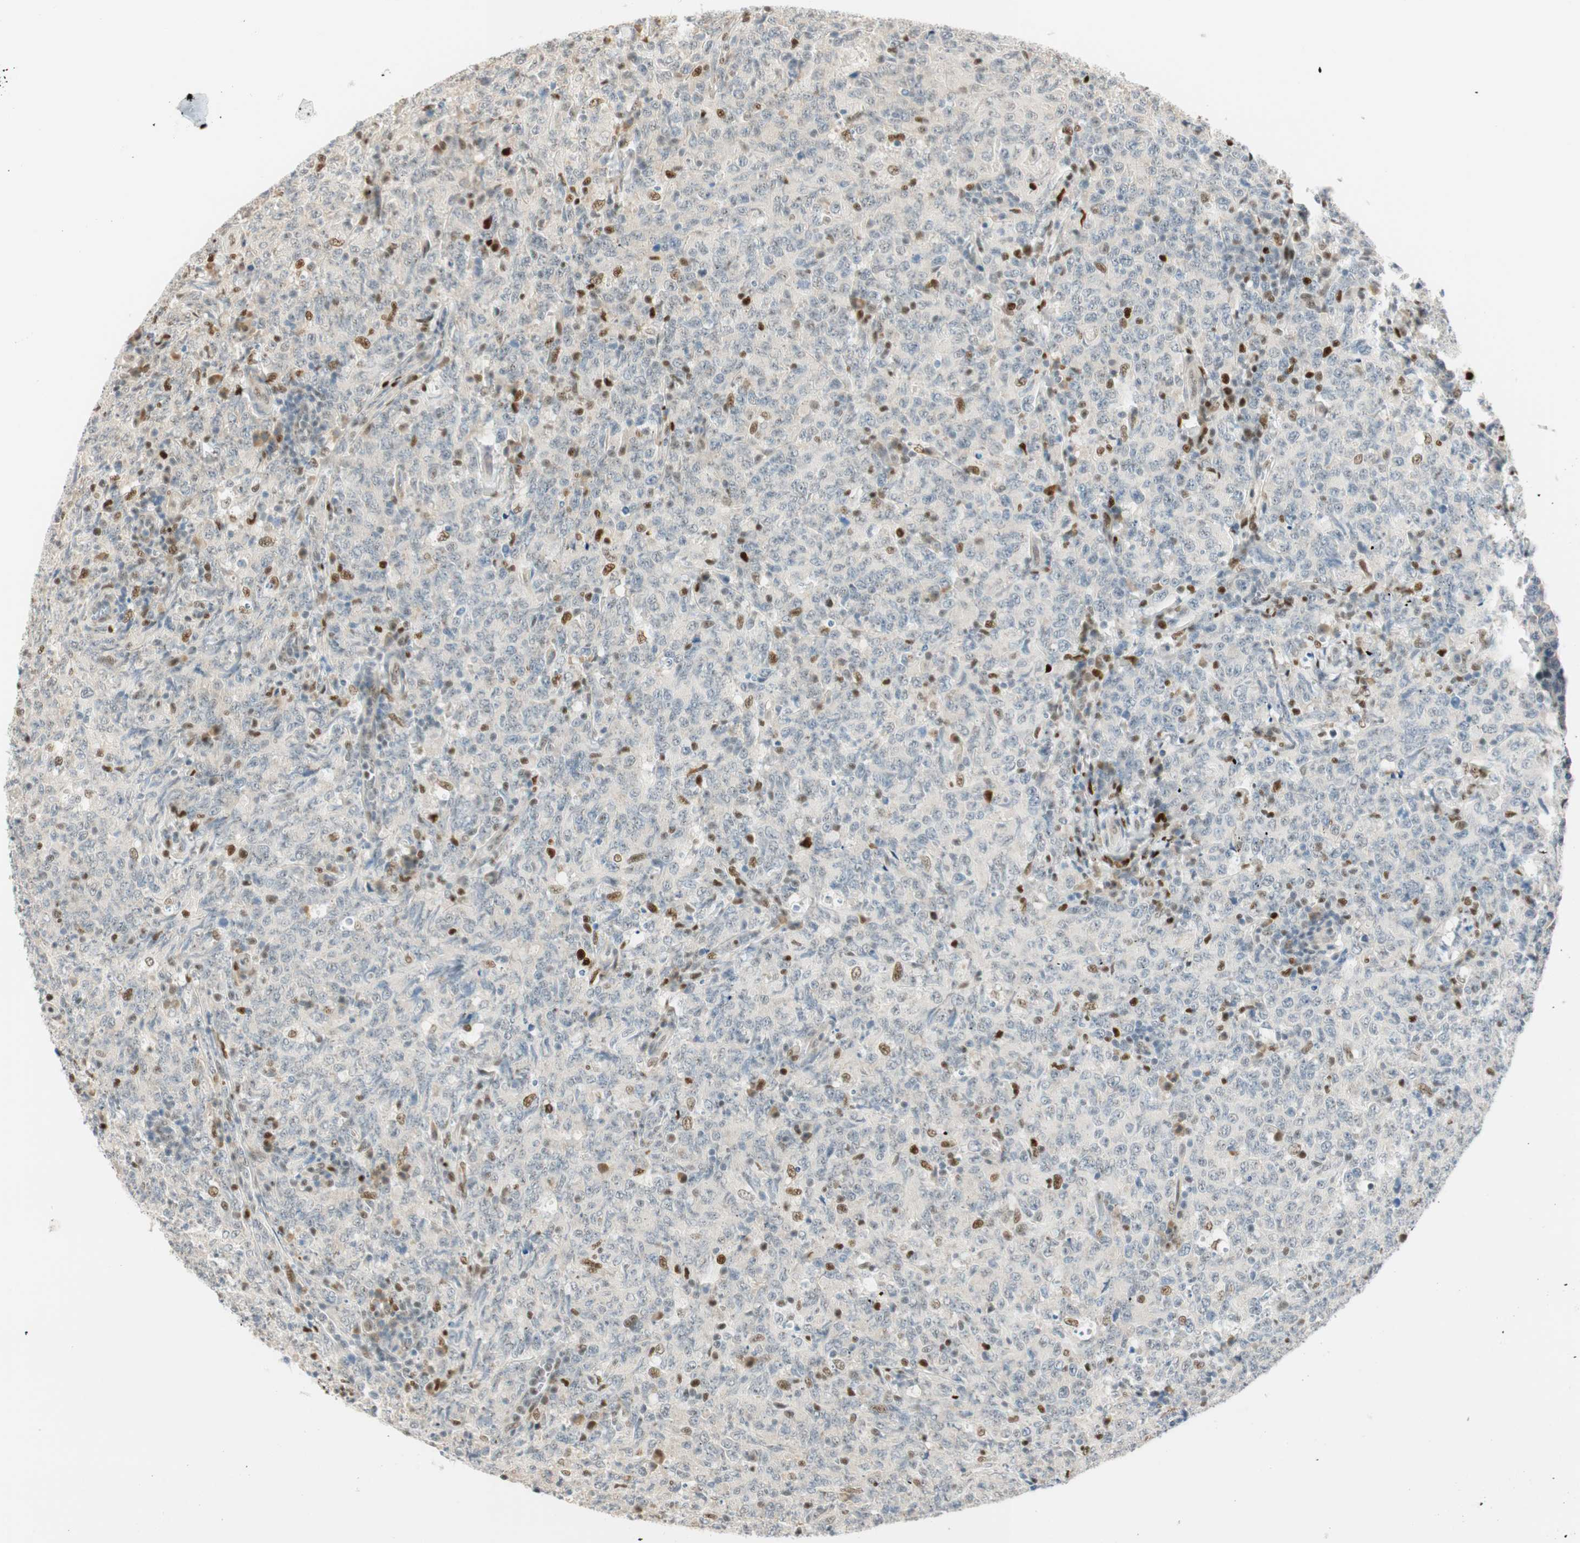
{"staining": {"intensity": "moderate", "quantity": "<25%", "location": "nuclear"}, "tissue": "lymphoma", "cell_type": "Tumor cells", "image_type": "cancer", "snomed": [{"axis": "morphology", "description": "Malignant lymphoma, non-Hodgkin's type, High grade"}, {"axis": "topography", "description": "Tonsil"}], "caption": "A micrograph showing moderate nuclear staining in approximately <25% of tumor cells in lymphoma, as visualized by brown immunohistochemical staining.", "gene": "MSX2", "patient": {"sex": "female", "age": 36}}